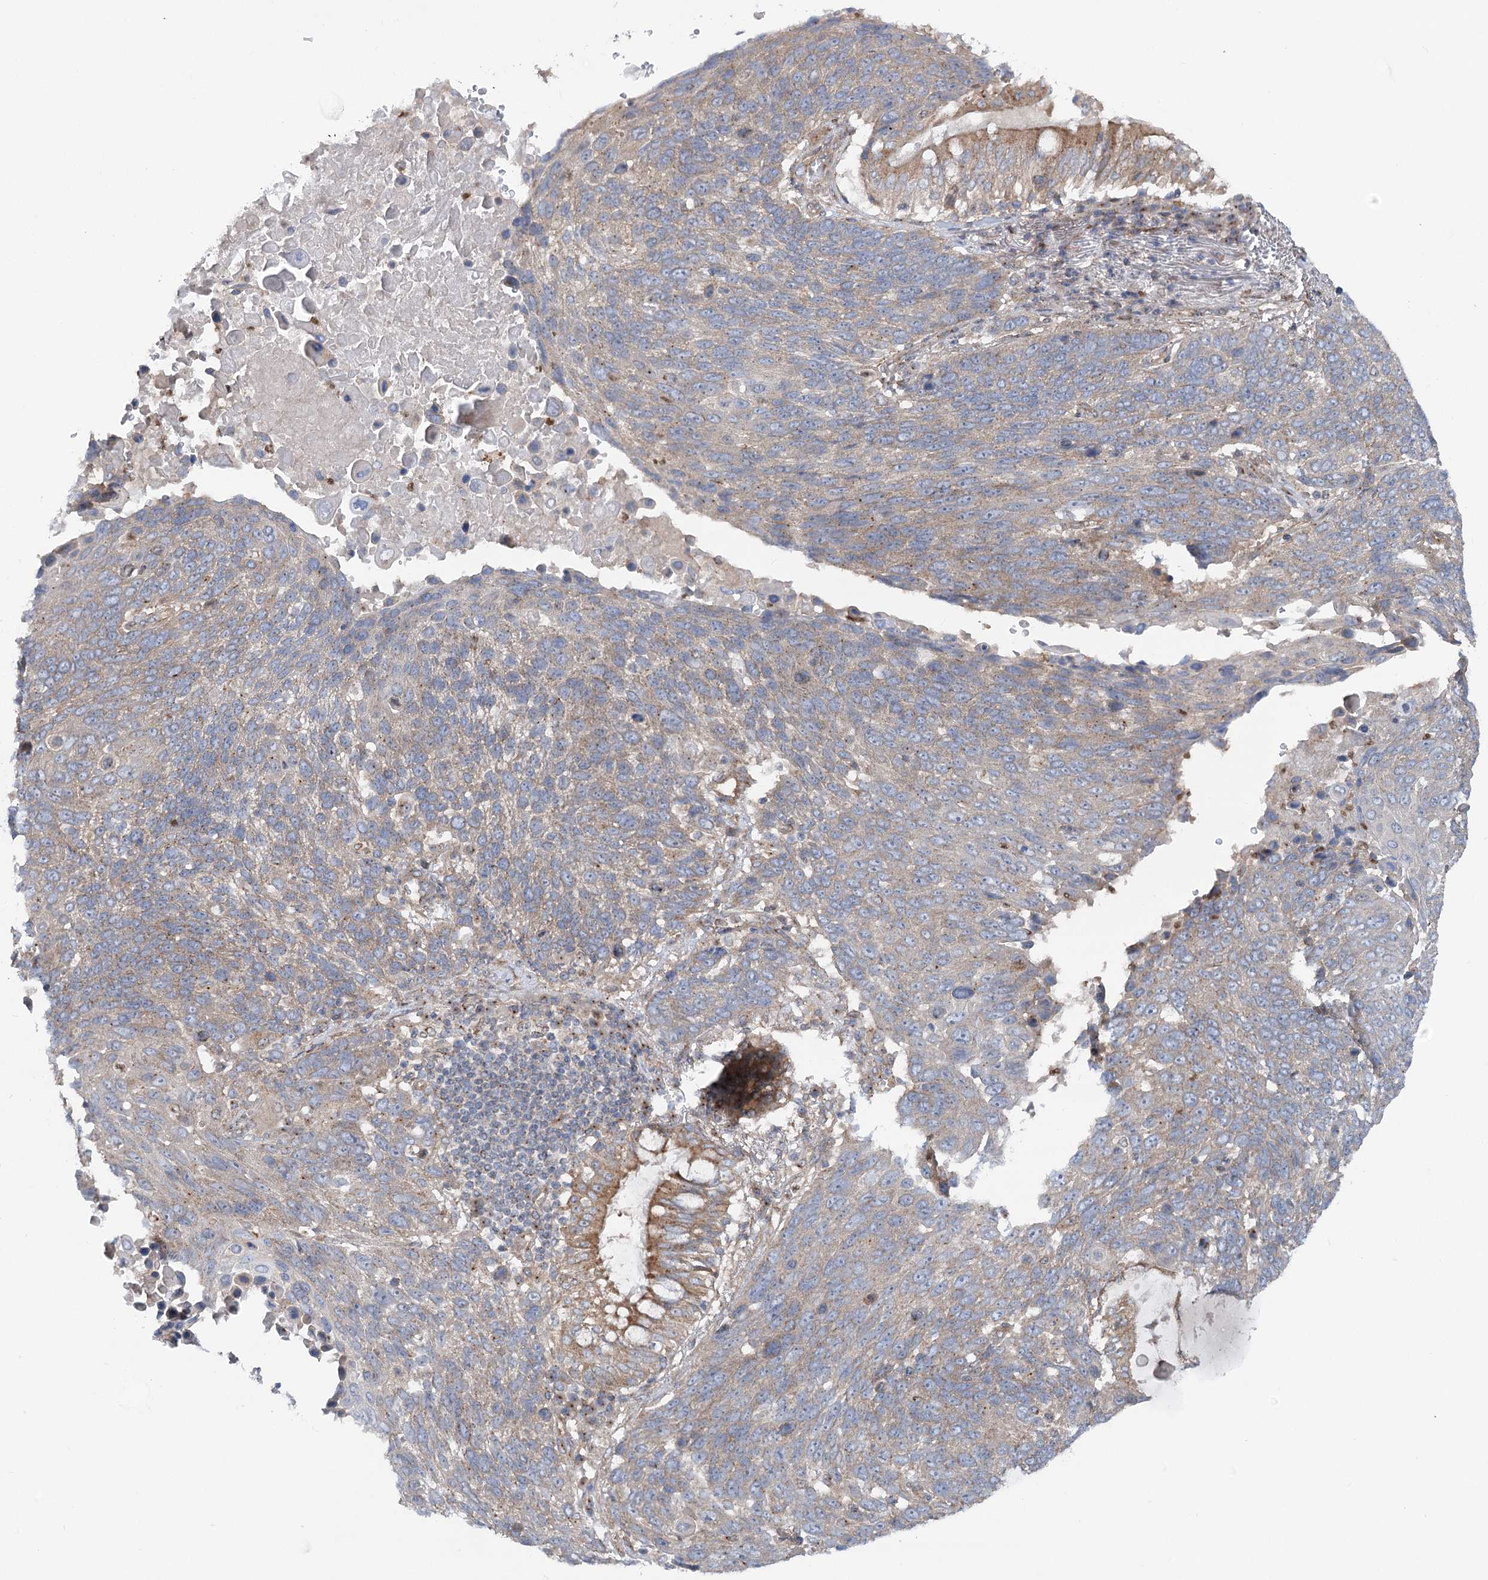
{"staining": {"intensity": "weak", "quantity": "25%-75%", "location": "cytoplasmic/membranous"}, "tissue": "lung cancer", "cell_type": "Tumor cells", "image_type": "cancer", "snomed": [{"axis": "morphology", "description": "Squamous cell carcinoma, NOS"}, {"axis": "topography", "description": "Lung"}], "caption": "Brown immunohistochemical staining in human squamous cell carcinoma (lung) demonstrates weak cytoplasmic/membranous expression in about 25%-75% of tumor cells.", "gene": "SCN11A", "patient": {"sex": "male", "age": 66}}